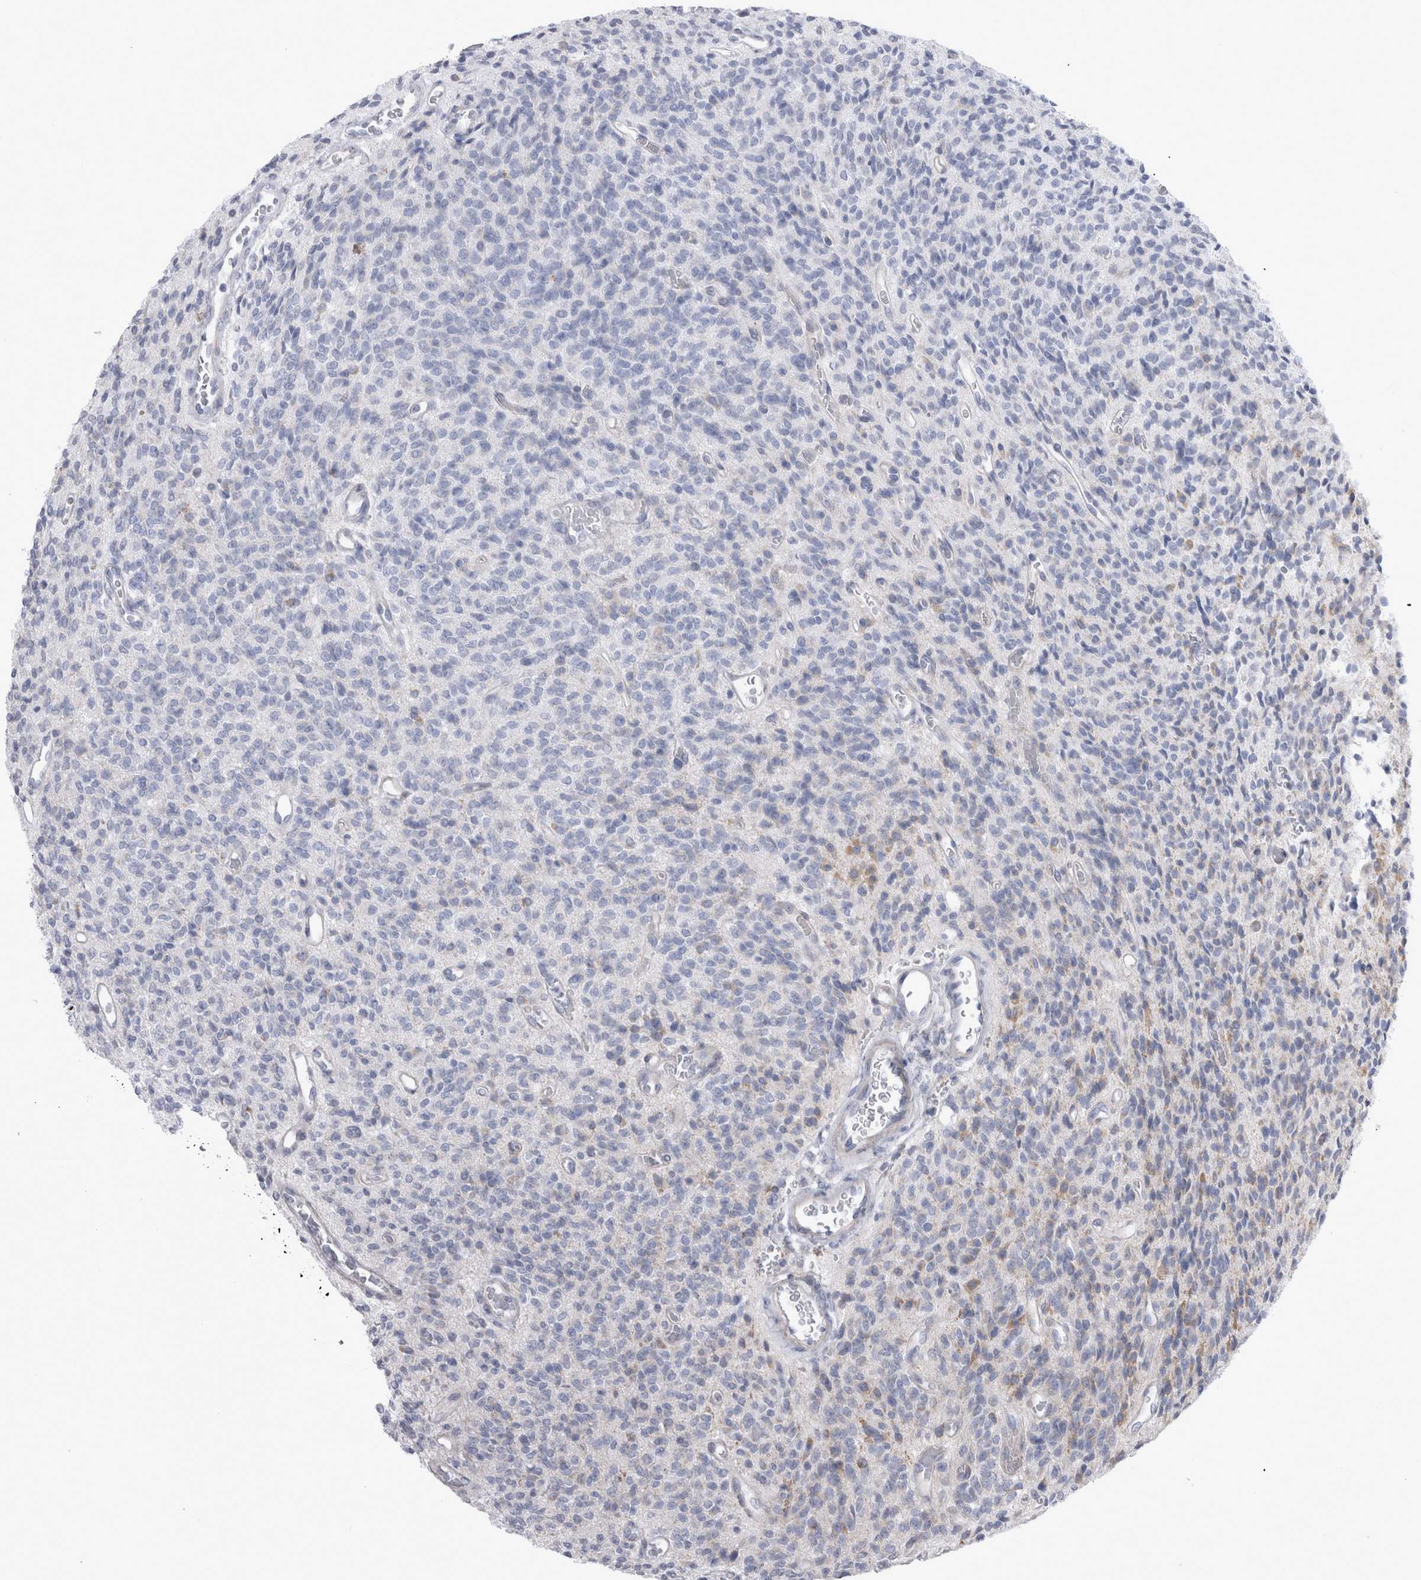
{"staining": {"intensity": "moderate", "quantity": "<25%", "location": "cytoplasmic/membranous"}, "tissue": "glioma", "cell_type": "Tumor cells", "image_type": "cancer", "snomed": [{"axis": "morphology", "description": "Glioma, malignant, High grade"}, {"axis": "topography", "description": "Brain"}], "caption": "Glioma was stained to show a protein in brown. There is low levels of moderate cytoplasmic/membranous expression in approximately <25% of tumor cells. (brown staining indicates protein expression, while blue staining denotes nuclei).", "gene": "TSPOAP1", "patient": {"sex": "male", "age": 34}}